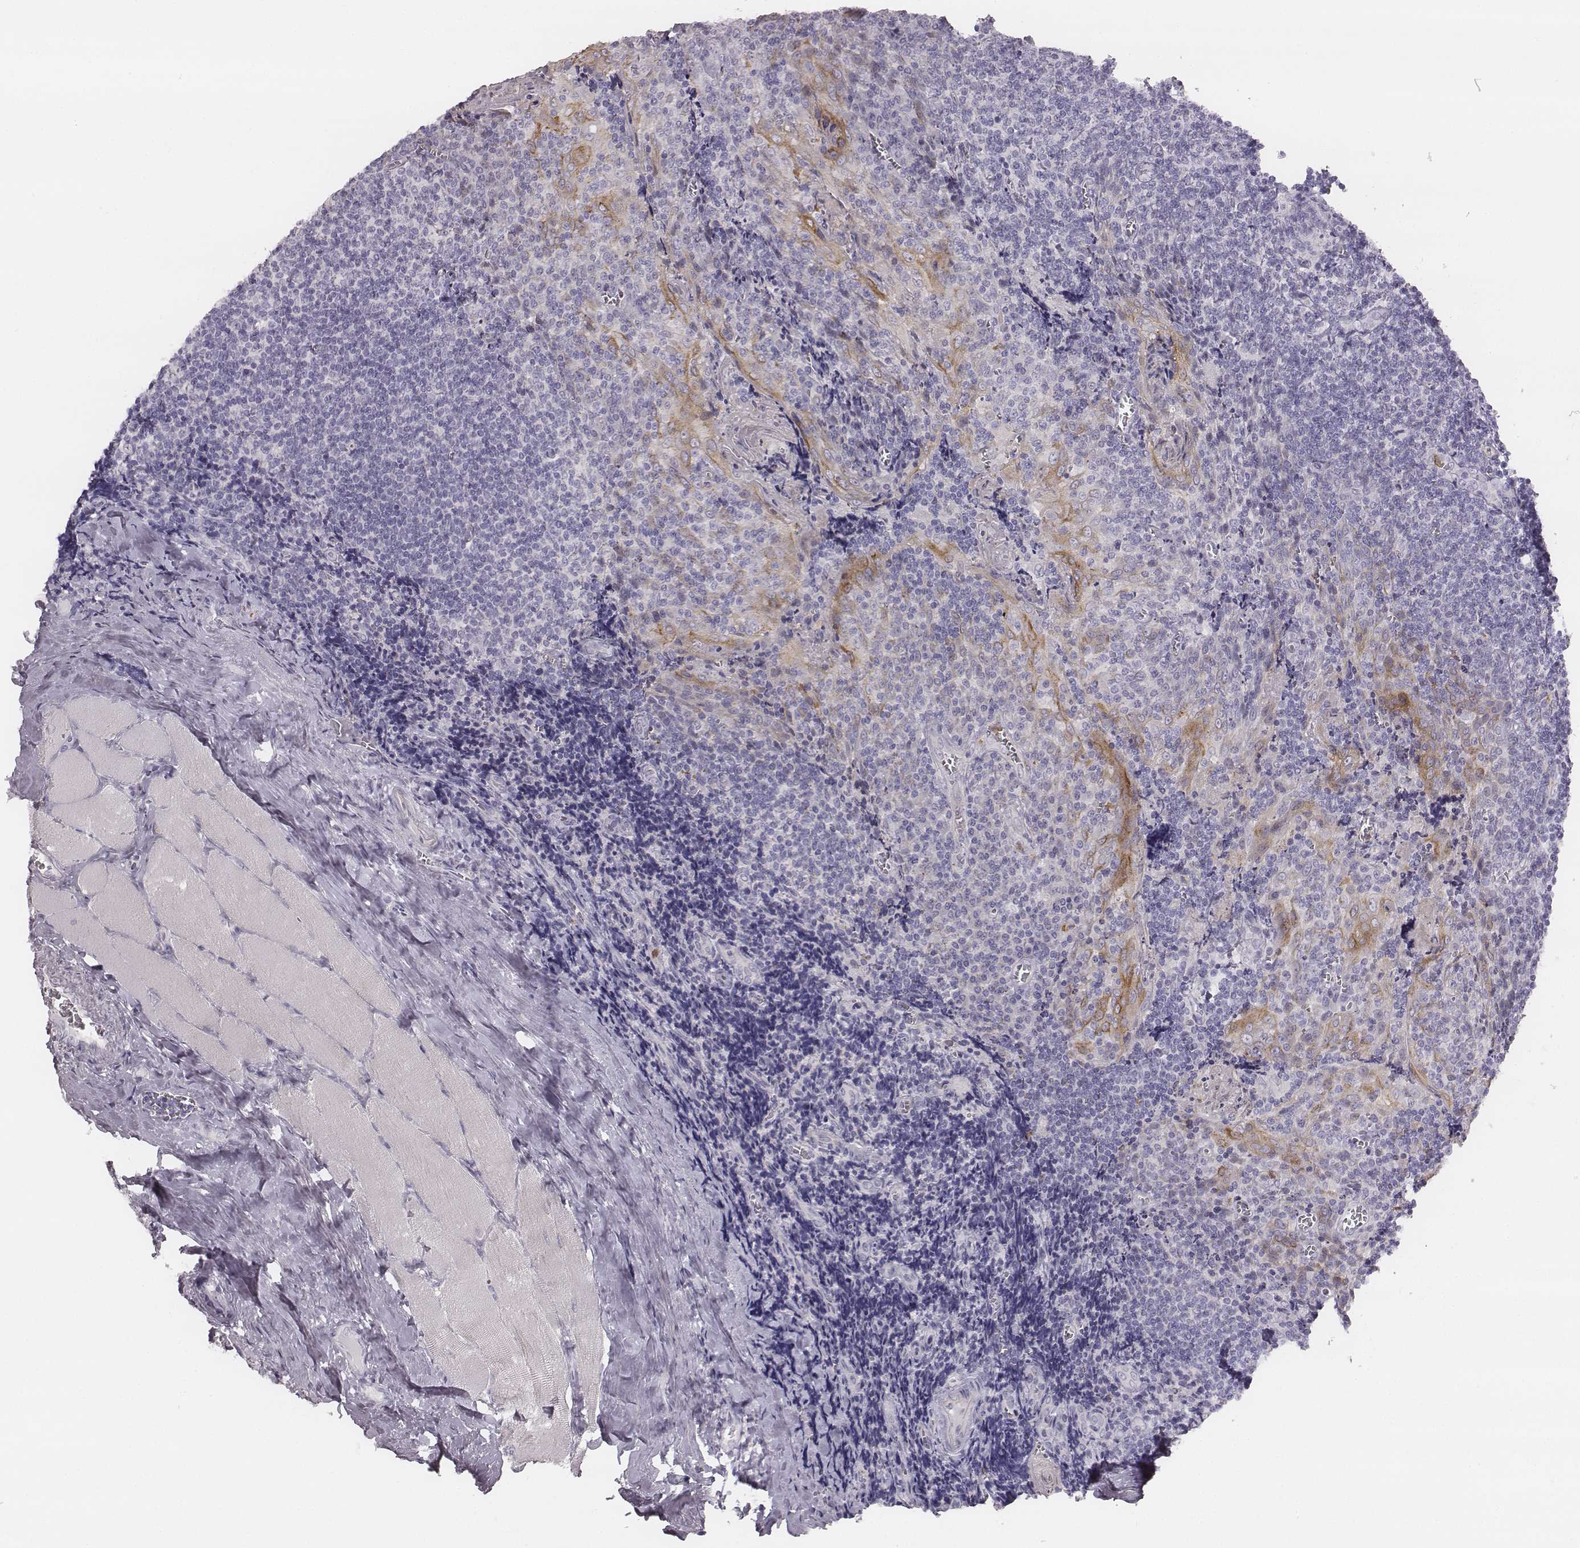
{"staining": {"intensity": "negative", "quantity": "none", "location": "none"}, "tissue": "tonsil", "cell_type": "Germinal center cells", "image_type": "normal", "snomed": [{"axis": "morphology", "description": "Normal tissue, NOS"}, {"axis": "morphology", "description": "Inflammation, NOS"}, {"axis": "topography", "description": "Tonsil"}], "caption": "Immunohistochemistry (IHC) photomicrograph of benign tonsil: tonsil stained with DAB reveals no significant protein positivity in germinal center cells.", "gene": "KCNJ12", "patient": {"sex": "female", "age": 31}}